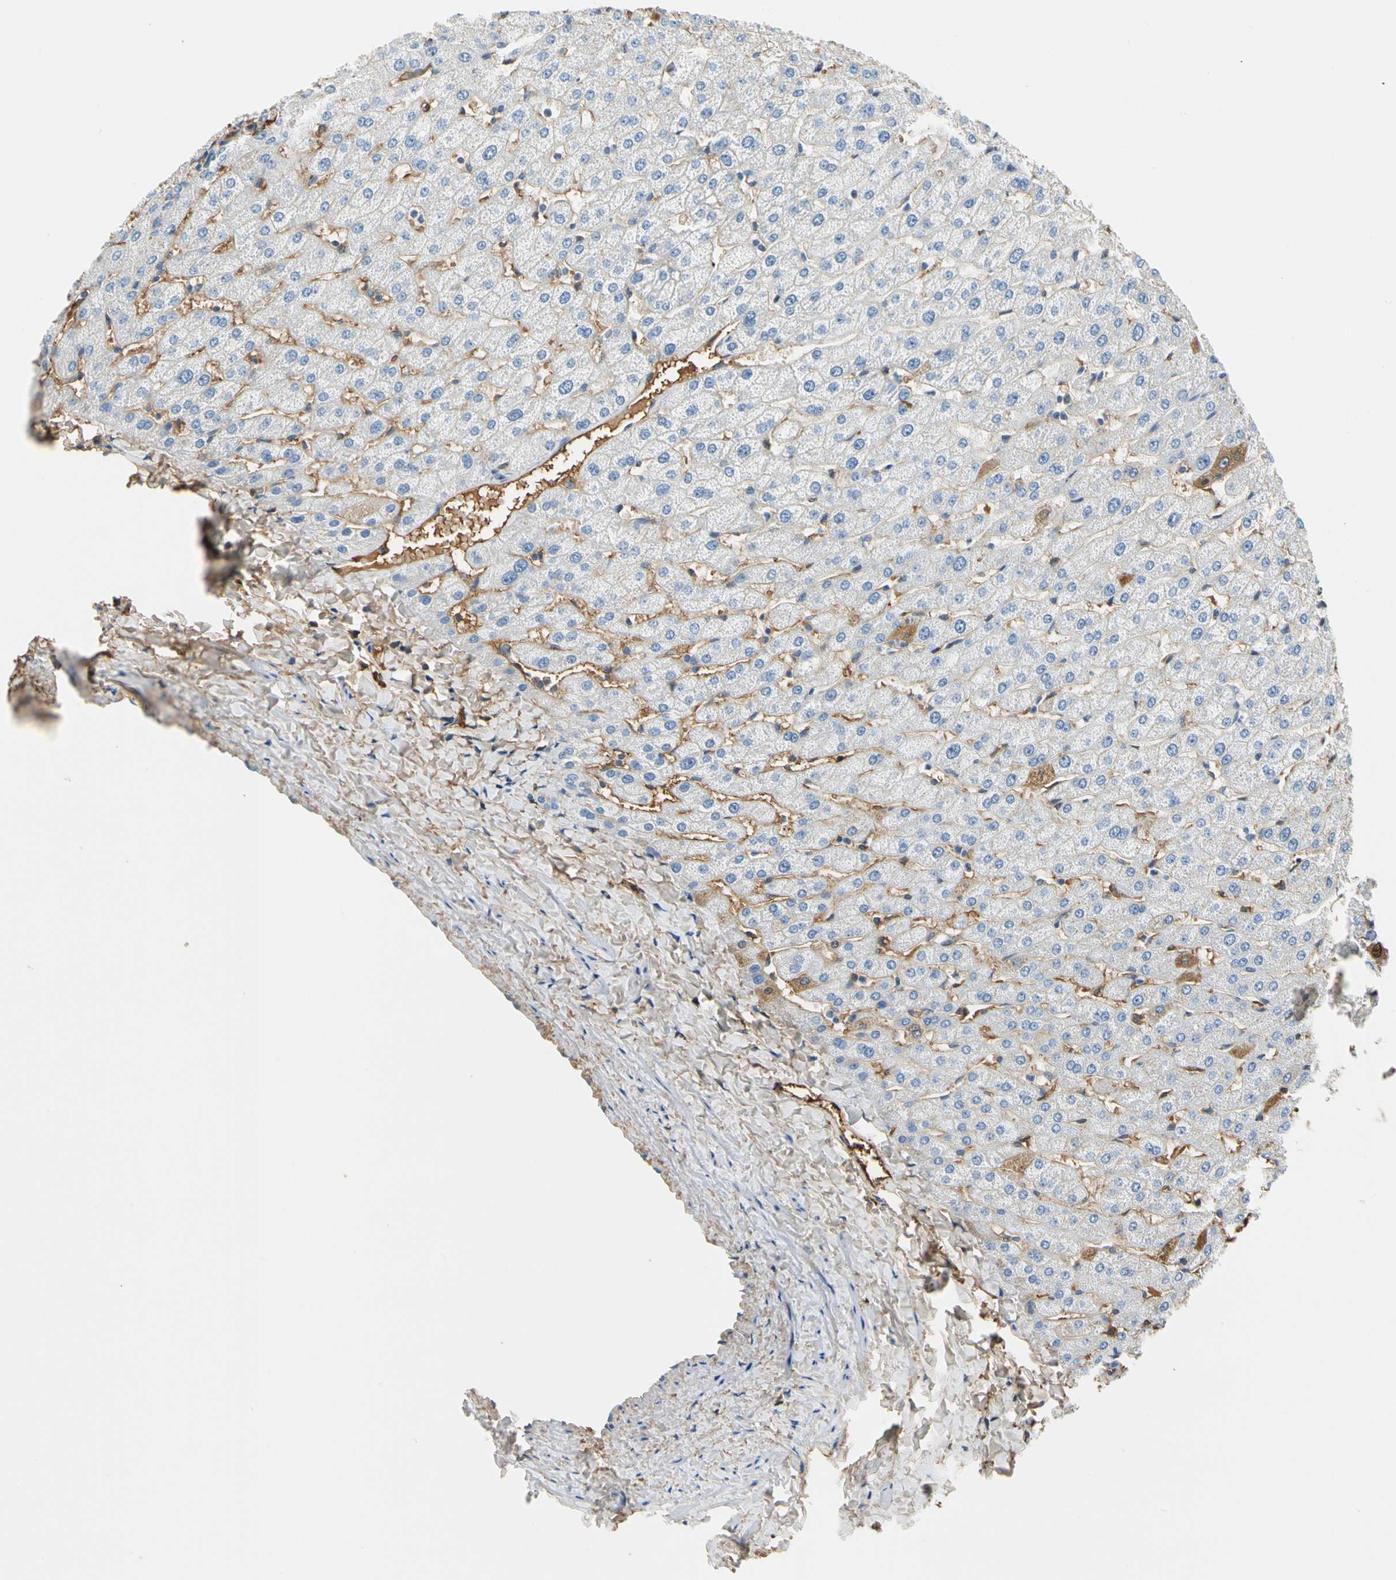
{"staining": {"intensity": "weak", "quantity": ">75%", "location": "cytoplasmic/membranous"}, "tissue": "liver", "cell_type": "Cholangiocytes", "image_type": "normal", "snomed": [{"axis": "morphology", "description": "Normal tissue, NOS"}, {"axis": "morphology", "description": "Fibrosis, NOS"}, {"axis": "topography", "description": "Liver"}], "caption": "Liver was stained to show a protein in brown. There is low levels of weak cytoplasmic/membranous expression in about >75% of cholangiocytes. (DAB = brown stain, brightfield microscopy at high magnification).", "gene": "LAMB3", "patient": {"sex": "female", "age": 29}}